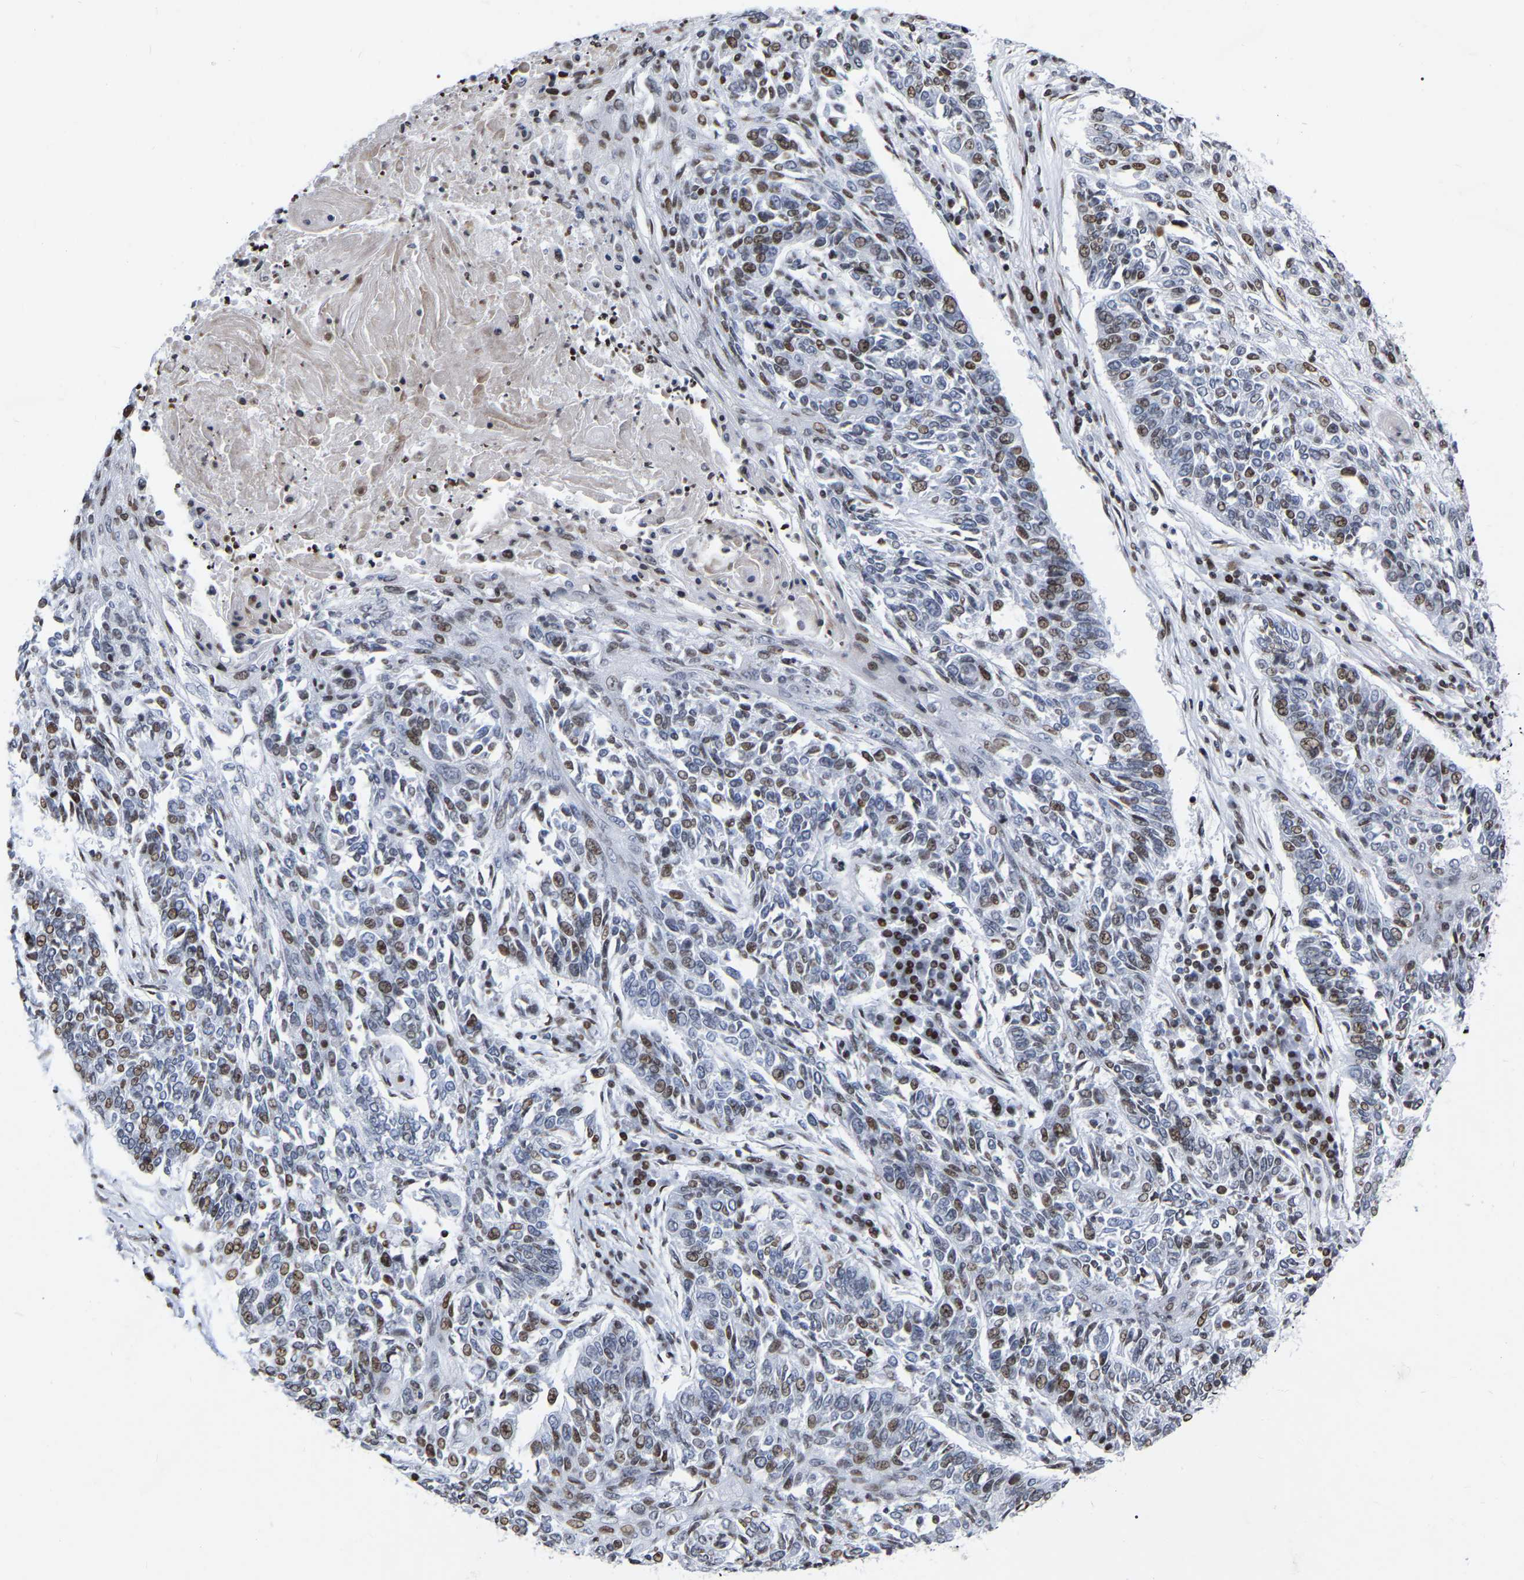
{"staining": {"intensity": "moderate", "quantity": "<25%", "location": "nuclear"}, "tissue": "lung cancer", "cell_type": "Tumor cells", "image_type": "cancer", "snomed": [{"axis": "morphology", "description": "Normal tissue, NOS"}, {"axis": "morphology", "description": "Squamous cell carcinoma, NOS"}, {"axis": "topography", "description": "Cartilage tissue"}, {"axis": "topography", "description": "Bronchus"}, {"axis": "topography", "description": "Lung"}], "caption": "Immunohistochemical staining of lung cancer (squamous cell carcinoma) demonstrates low levels of moderate nuclear protein expression in about <25% of tumor cells.", "gene": "PRCC", "patient": {"sex": "female", "age": 49}}